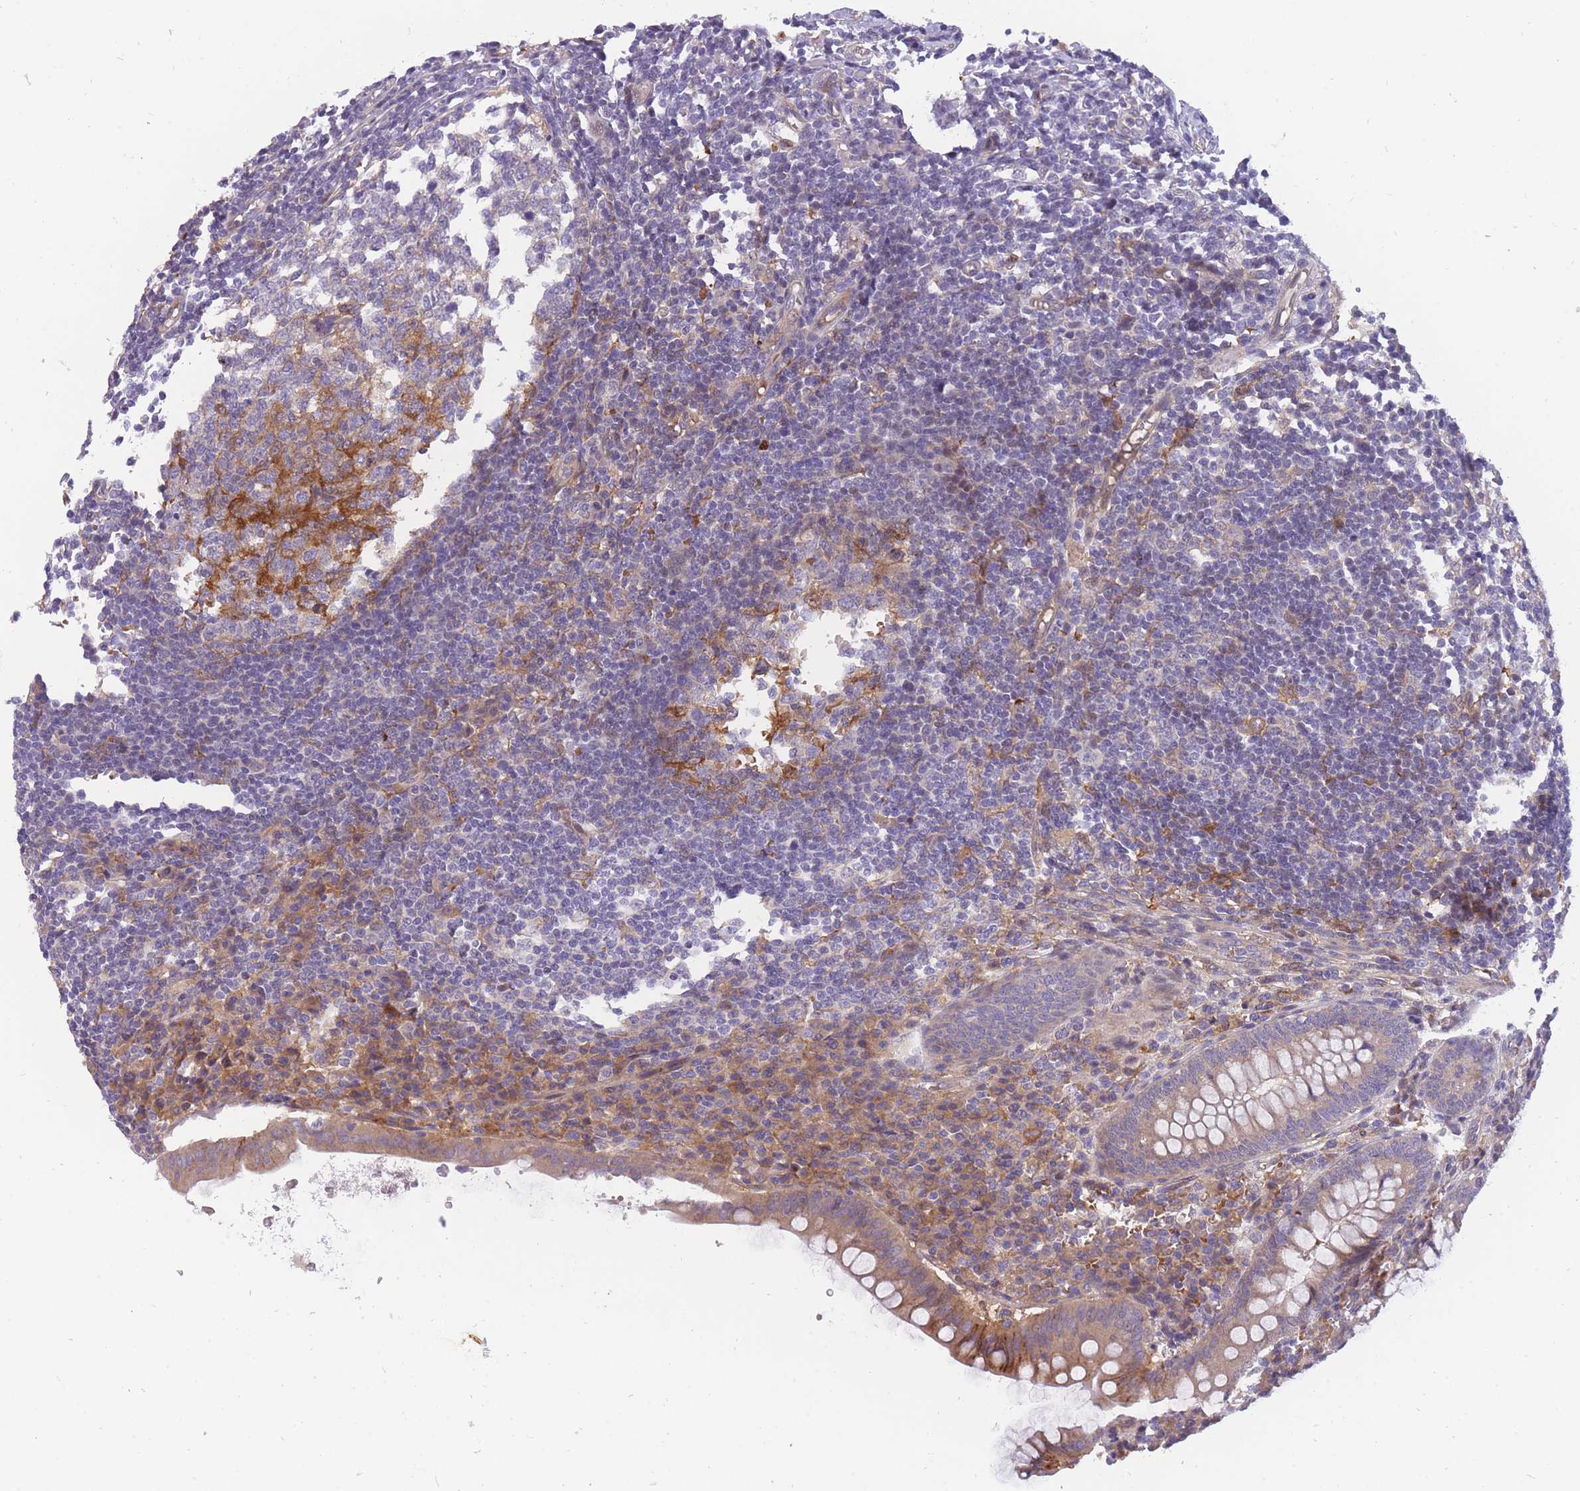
{"staining": {"intensity": "strong", "quantity": "25%-75%", "location": "cytoplasmic/membranous"}, "tissue": "appendix", "cell_type": "Glandular cells", "image_type": "normal", "snomed": [{"axis": "morphology", "description": "Normal tissue, NOS"}, {"axis": "topography", "description": "Appendix"}], "caption": "Glandular cells display strong cytoplasmic/membranous positivity in about 25%-75% of cells in normal appendix.", "gene": "CRYGN", "patient": {"sex": "female", "age": 33}}